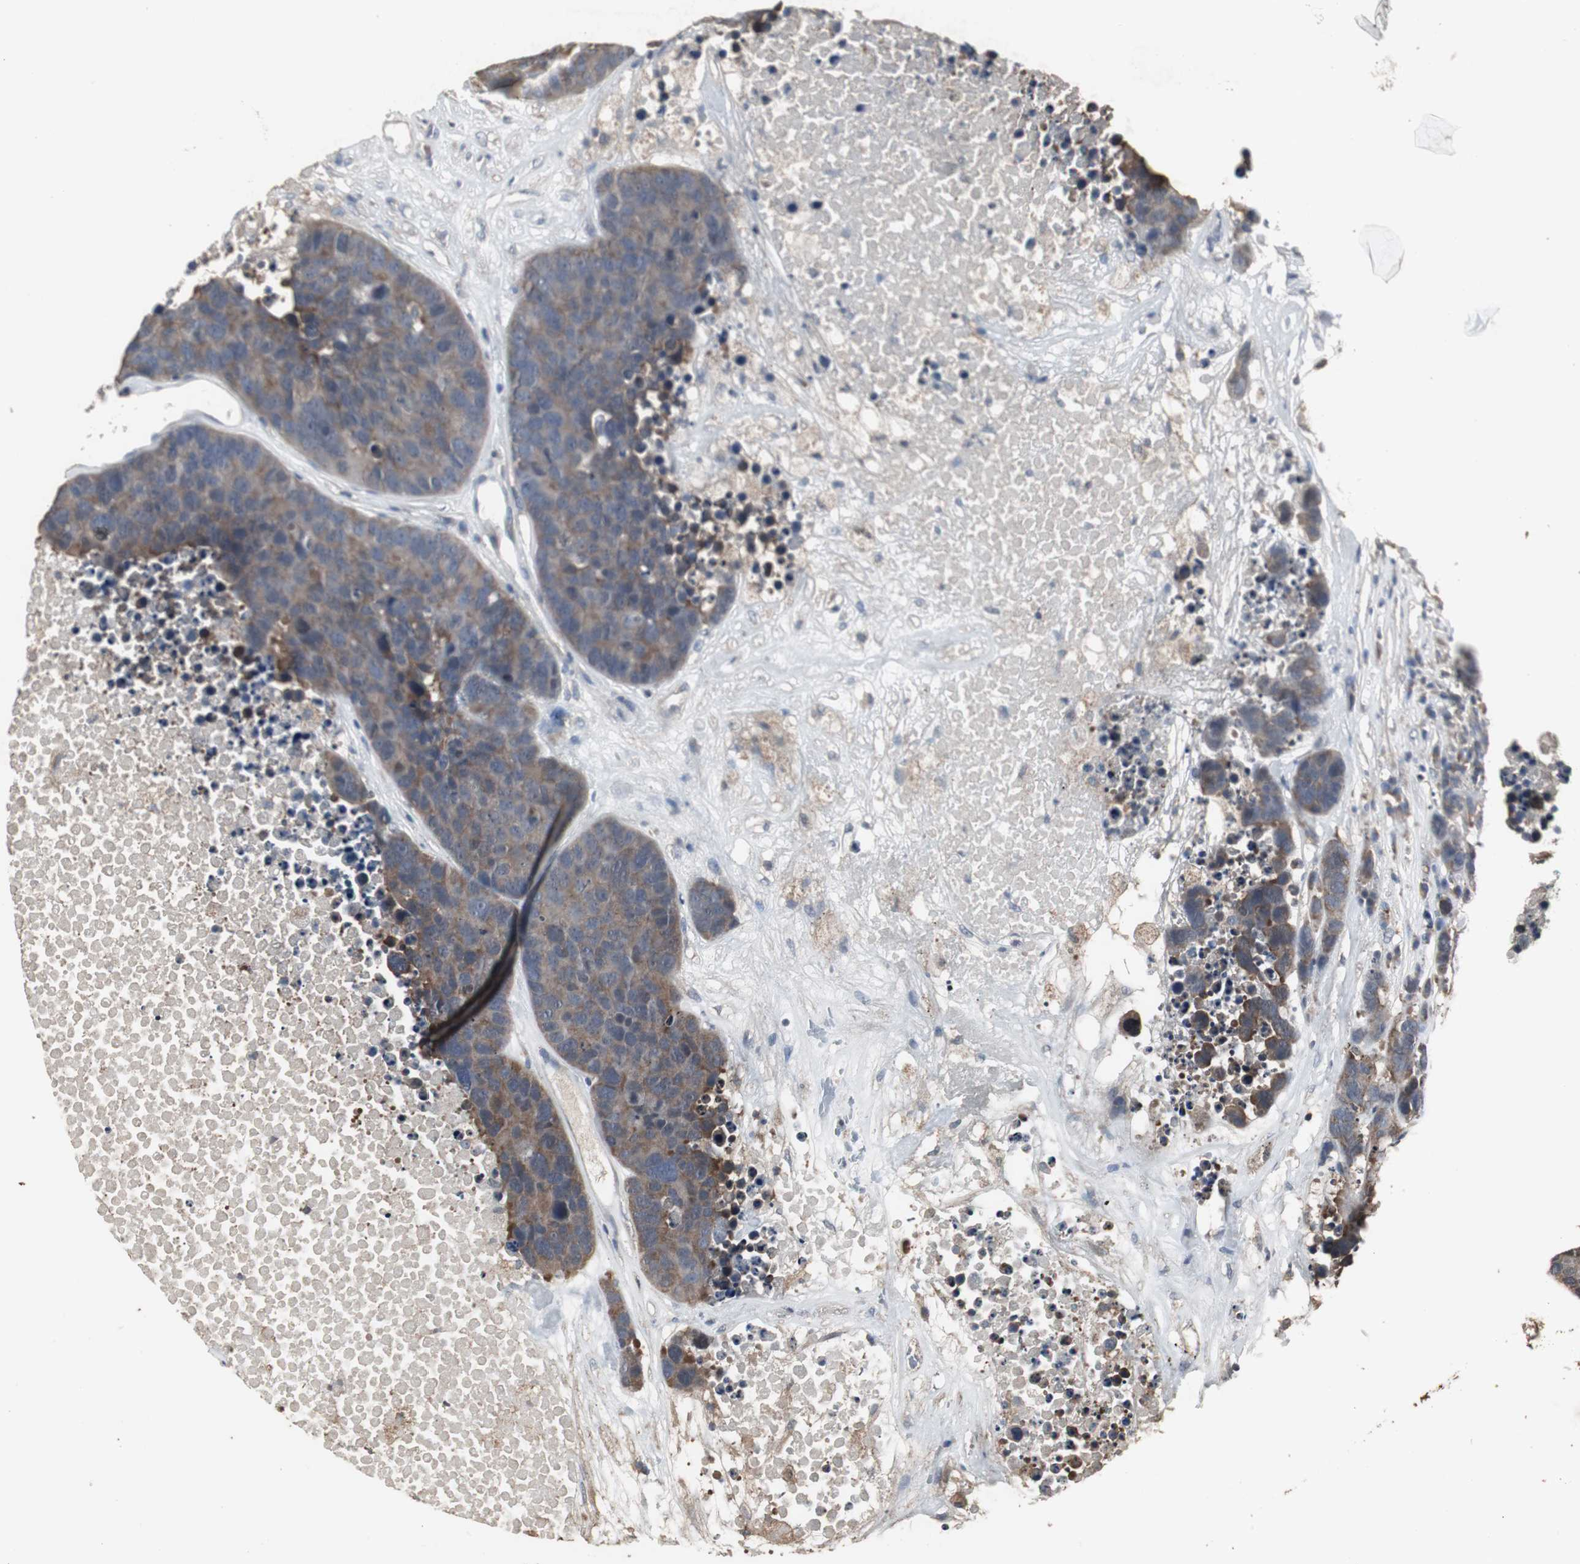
{"staining": {"intensity": "moderate", "quantity": ">75%", "location": "cytoplasmic/membranous"}, "tissue": "carcinoid", "cell_type": "Tumor cells", "image_type": "cancer", "snomed": [{"axis": "morphology", "description": "Carcinoid, malignant, NOS"}, {"axis": "topography", "description": "Lung"}], "caption": "Protein staining of malignant carcinoid tissue exhibits moderate cytoplasmic/membranous staining in approximately >75% of tumor cells.", "gene": "HPRT1", "patient": {"sex": "male", "age": 60}}